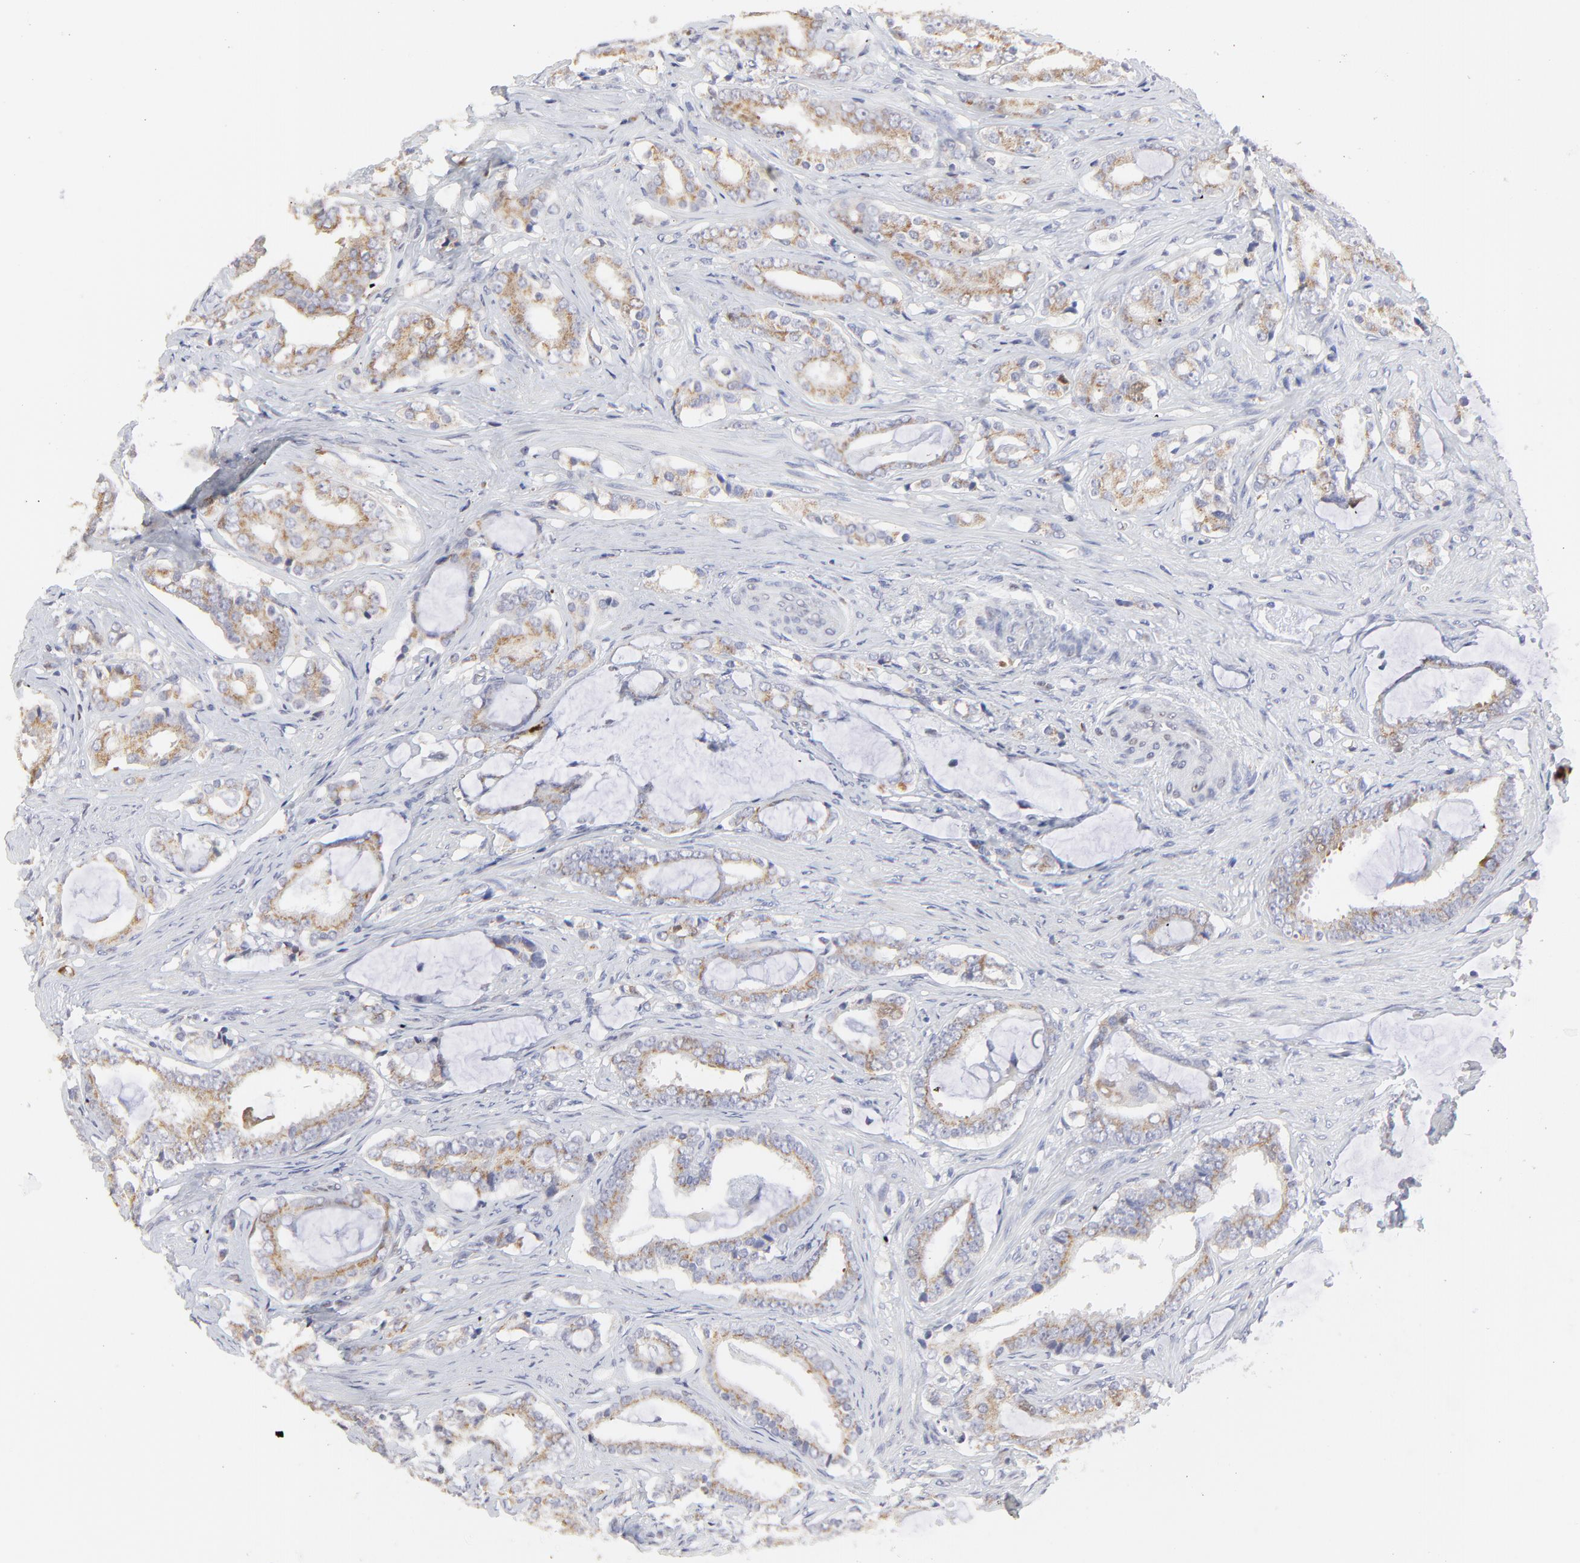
{"staining": {"intensity": "weak", "quantity": "25%-75%", "location": "cytoplasmic/membranous"}, "tissue": "prostate cancer", "cell_type": "Tumor cells", "image_type": "cancer", "snomed": [{"axis": "morphology", "description": "Adenocarcinoma, Low grade"}, {"axis": "topography", "description": "Prostate"}], "caption": "IHC image of prostate cancer (adenocarcinoma (low-grade)) stained for a protein (brown), which exhibits low levels of weak cytoplasmic/membranous expression in about 25%-75% of tumor cells.", "gene": "NCAPH", "patient": {"sex": "male", "age": 59}}